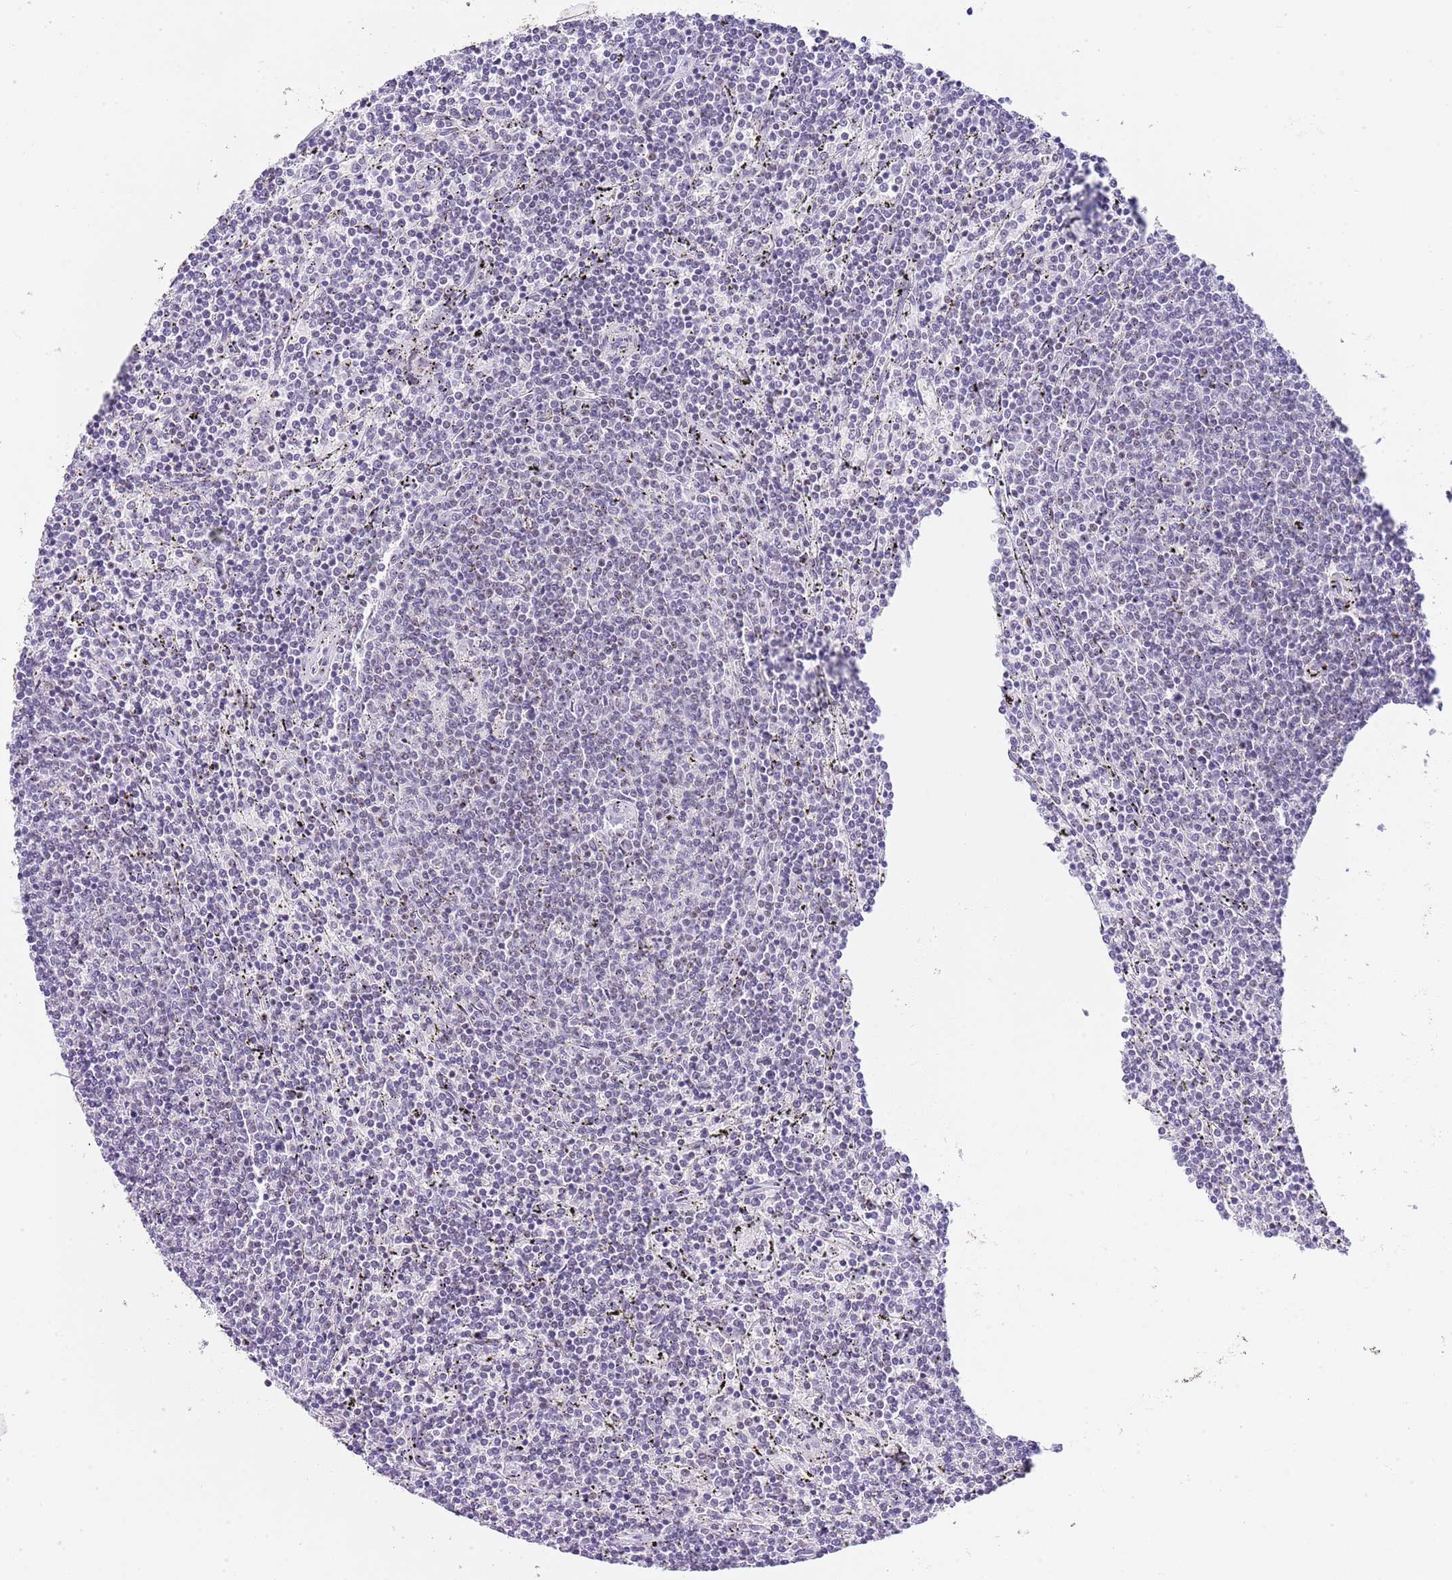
{"staining": {"intensity": "negative", "quantity": "none", "location": "none"}, "tissue": "lymphoma", "cell_type": "Tumor cells", "image_type": "cancer", "snomed": [{"axis": "morphology", "description": "Malignant lymphoma, non-Hodgkin's type, Low grade"}, {"axis": "topography", "description": "Spleen"}], "caption": "A high-resolution photomicrograph shows immunohistochemistry (IHC) staining of low-grade malignant lymphoma, non-Hodgkin's type, which demonstrates no significant staining in tumor cells.", "gene": "NOP56", "patient": {"sex": "female", "age": 50}}